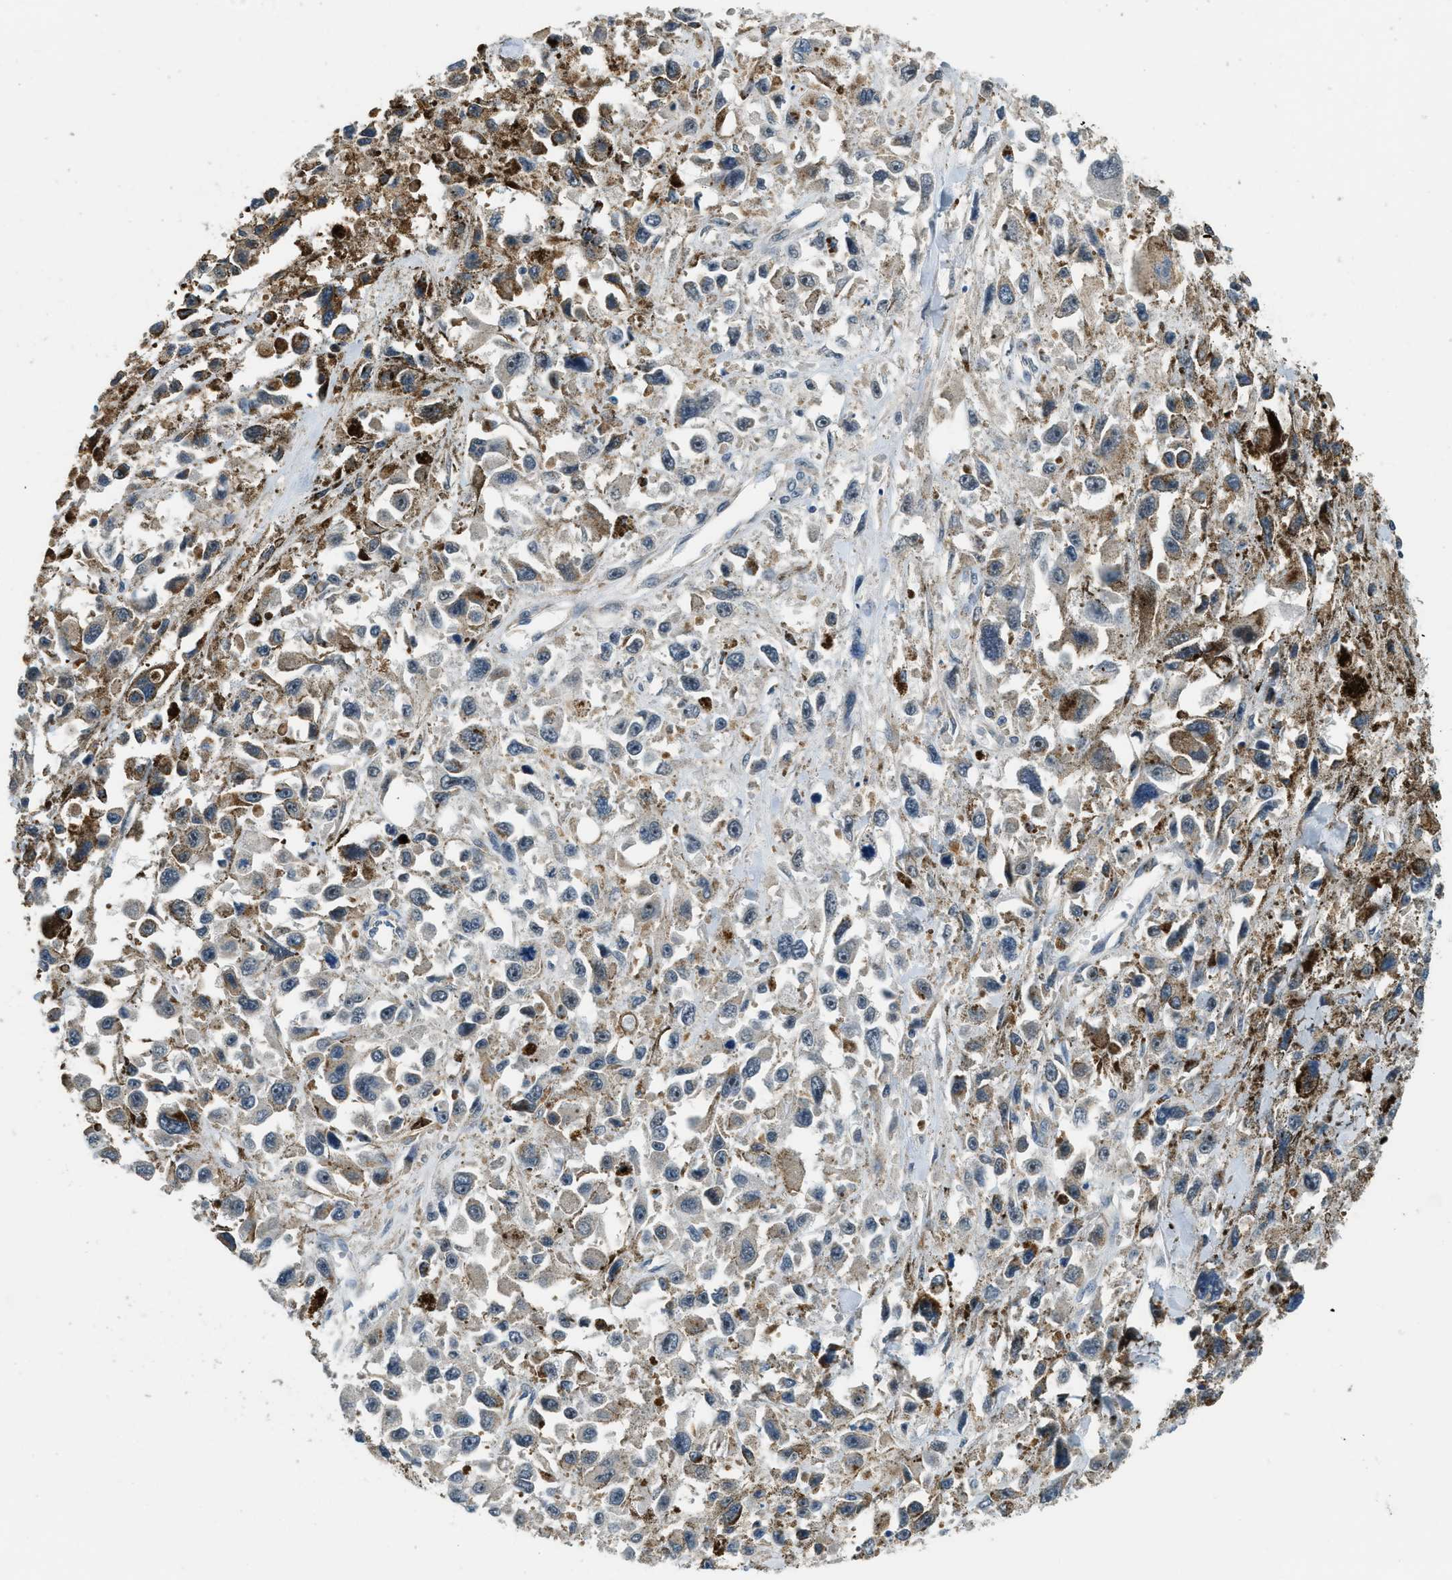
{"staining": {"intensity": "negative", "quantity": "none", "location": "none"}, "tissue": "melanoma", "cell_type": "Tumor cells", "image_type": "cancer", "snomed": [{"axis": "morphology", "description": "Malignant melanoma, Metastatic site"}, {"axis": "topography", "description": "Lymph node"}], "caption": "DAB immunohistochemical staining of human melanoma shows no significant positivity in tumor cells.", "gene": "MED21", "patient": {"sex": "male", "age": 59}}